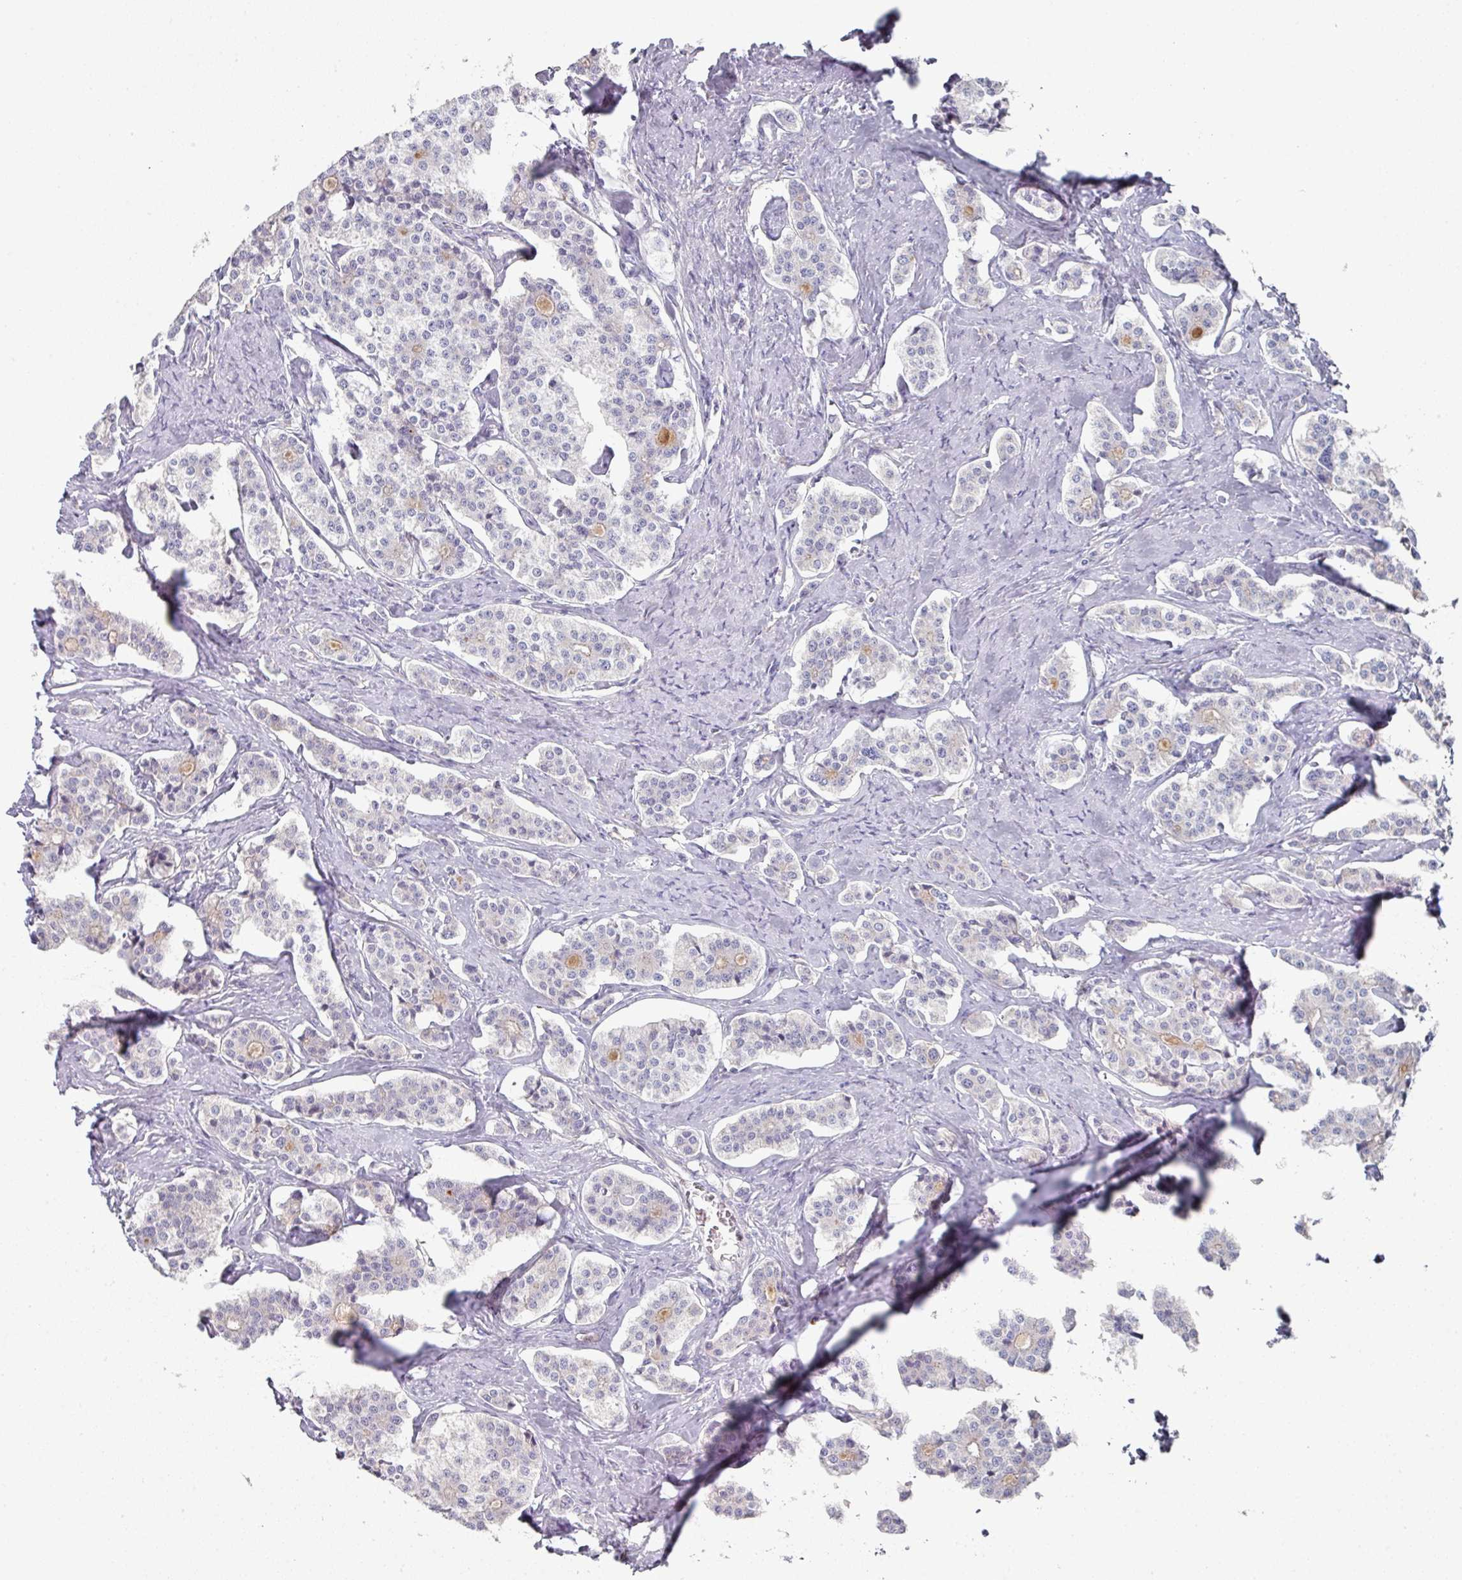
{"staining": {"intensity": "negative", "quantity": "none", "location": "none"}, "tissue": "carcinoid", "cell_type": "Tumor cells", "image_type": "cancer", "snomed": [{"axis": "morphology", "description": "Carcinoid, malignant, NOS"}, {"axis": "topography", "description": "Small intestine"}], "caption": "DAB (3,3'-diaminobenzidine) immunohistochemical staining of malignant carcinoid exhibits no significant positivity in tumor cells.", "gene": "WSB2", "patient": {"sex": "male", "age": 63}}